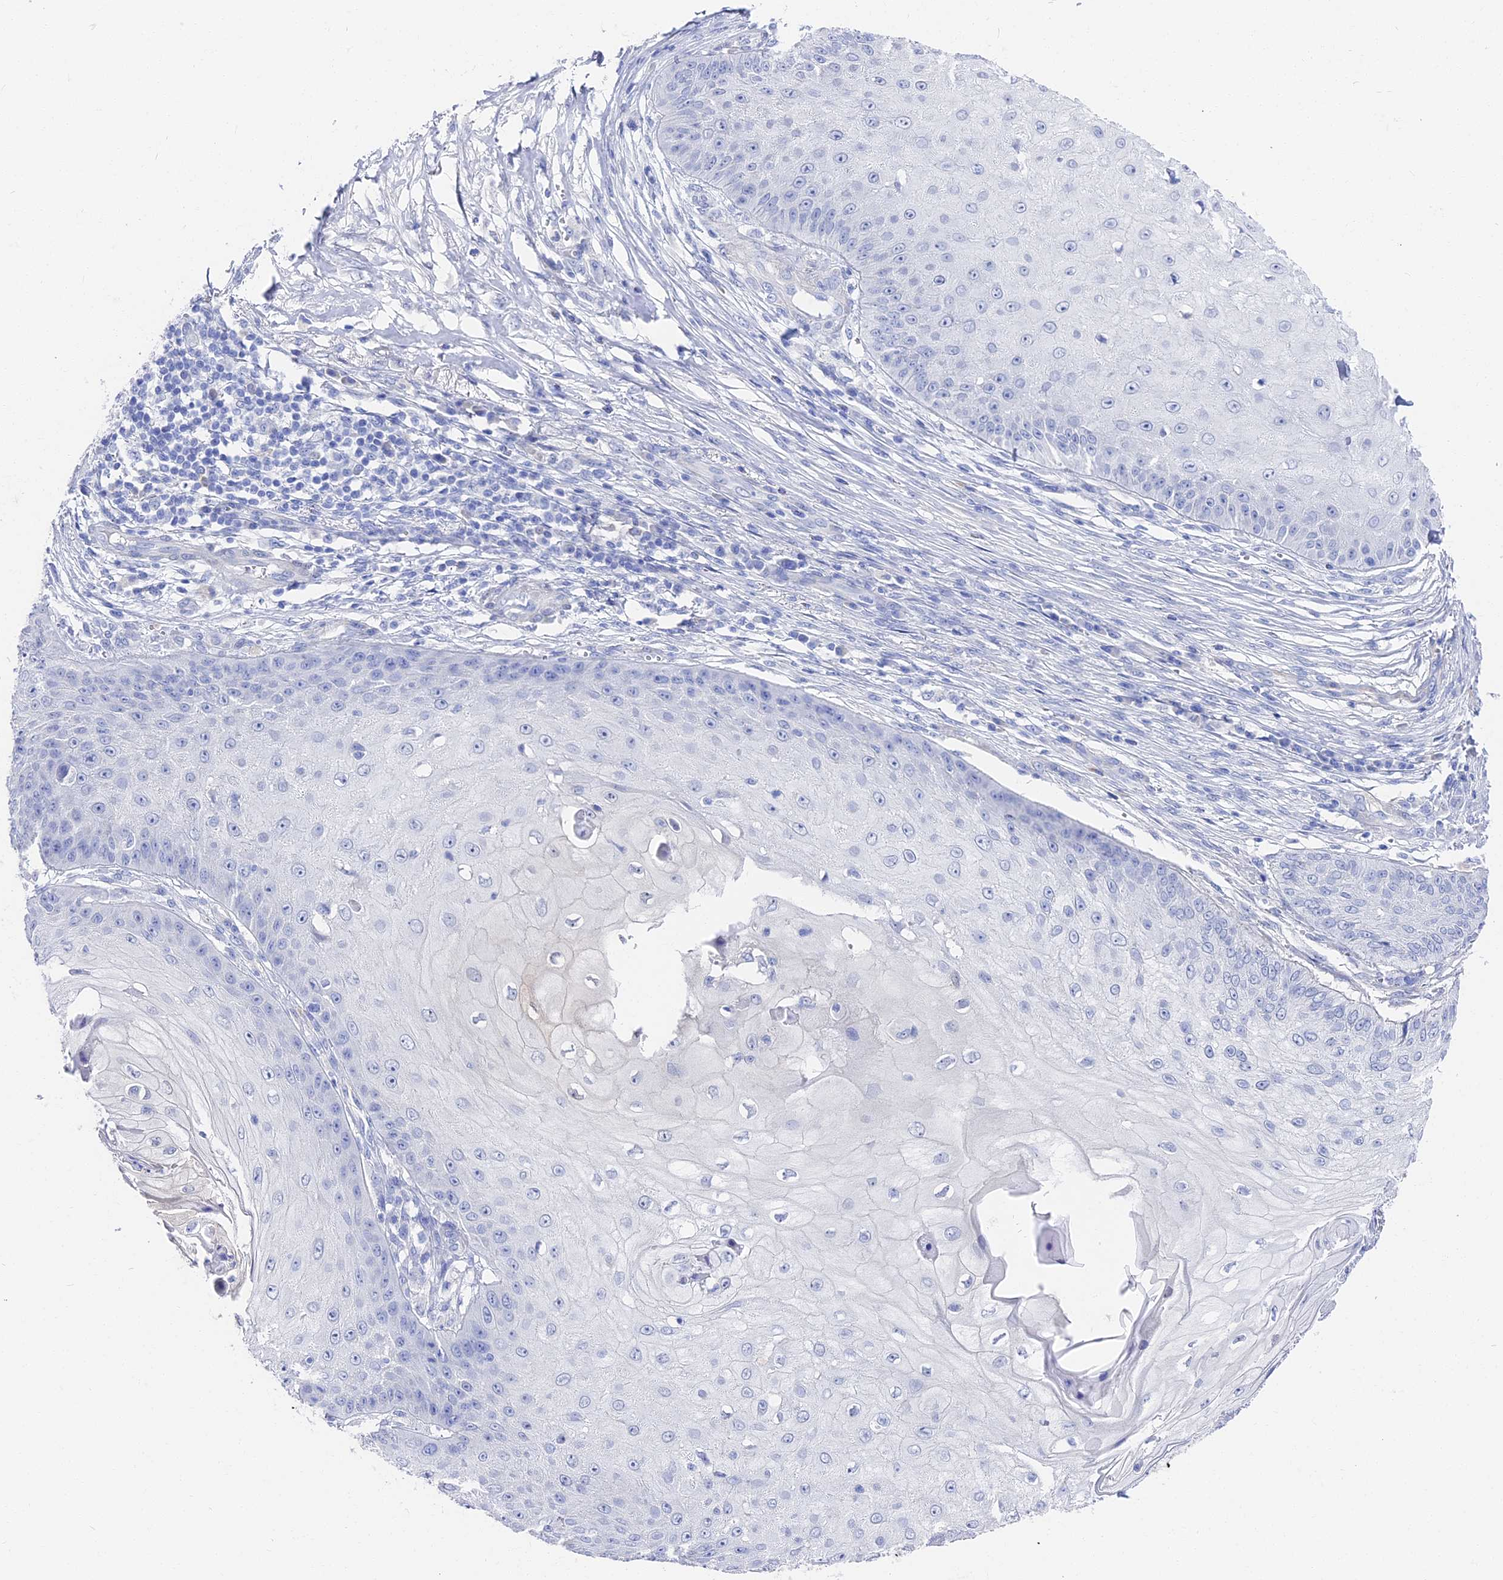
{"staining": {"intensity": "negative", "quantity": "none", "location": "none"}, "tissue": "skin cancer", "cell_type": "Tumor cells", "image_type": "cancer", "snomed": [{"axis": "morphology", "description": "Squamous cell carcinoma, NOS"}, {"axis": "topography", "description": "Skin"}], "caption": "Image shows no protein expression in tumor cells of skin cancer (squamous cell carcinoma) tissue.", "gene": "VPS33B", "patient": {"sex": "male", "age": 70}}